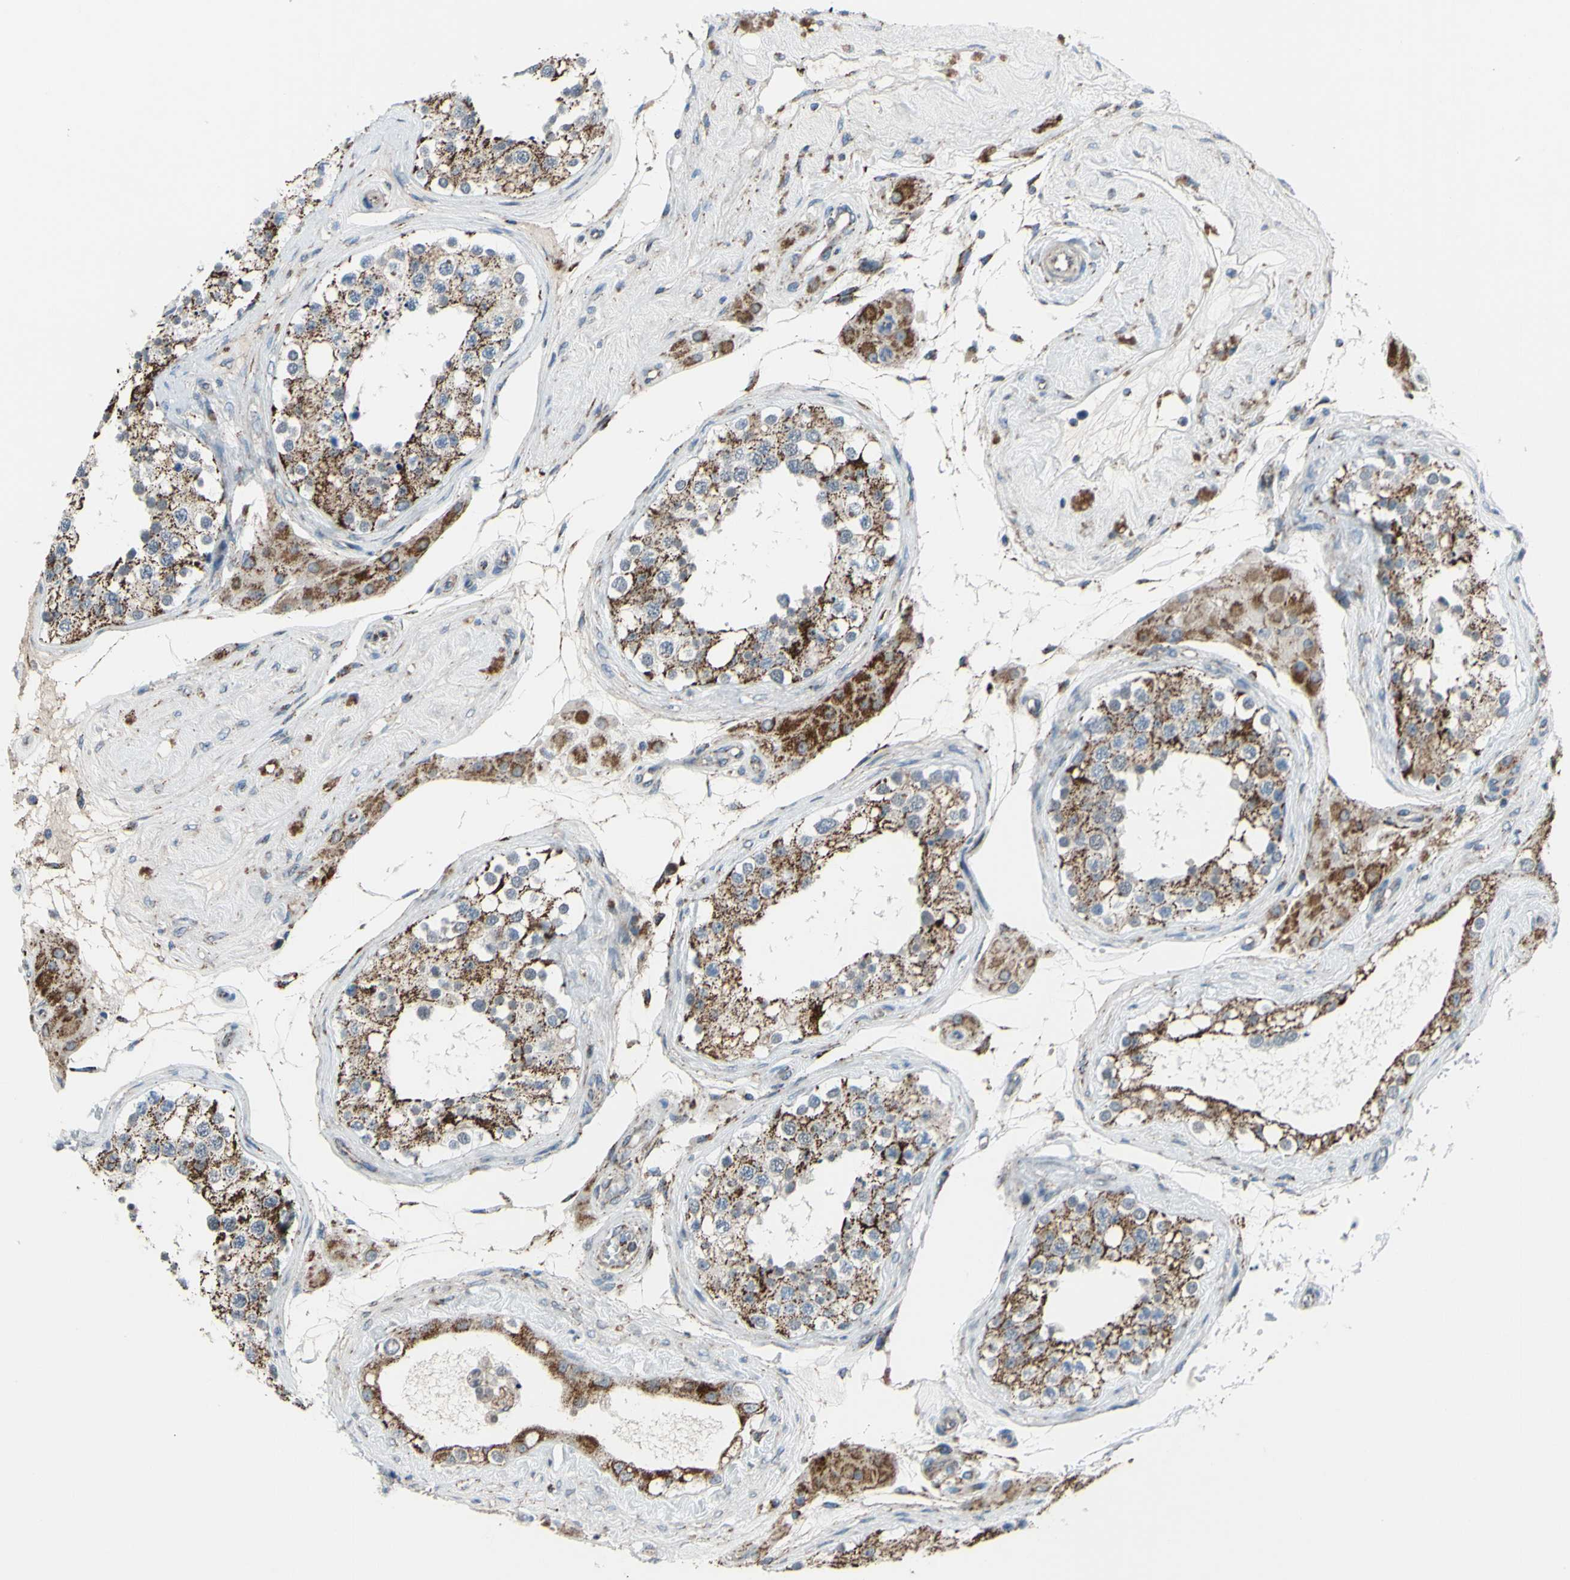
{"staining": {"intensity": "moderate", "quantity": ">75%", "location": "cytoplasmic/membranous"}, "tissue": "testis", "cell_type": "Cells in seminiferous ducts", "image_type": "normal", "snomed": [{"axis": "morphology", "description": "Normal tissue, NOS"}, {"axis": "topography", "description": "Testis"}], "caption": "Human testis stained for a protein (brown) shows moderate cytoplasmic/membranous positive staining in about >75% of cells in seminiferous ducts.", "gene": "GLT8D1", "patient": {"sex": "male", "age": 68}}